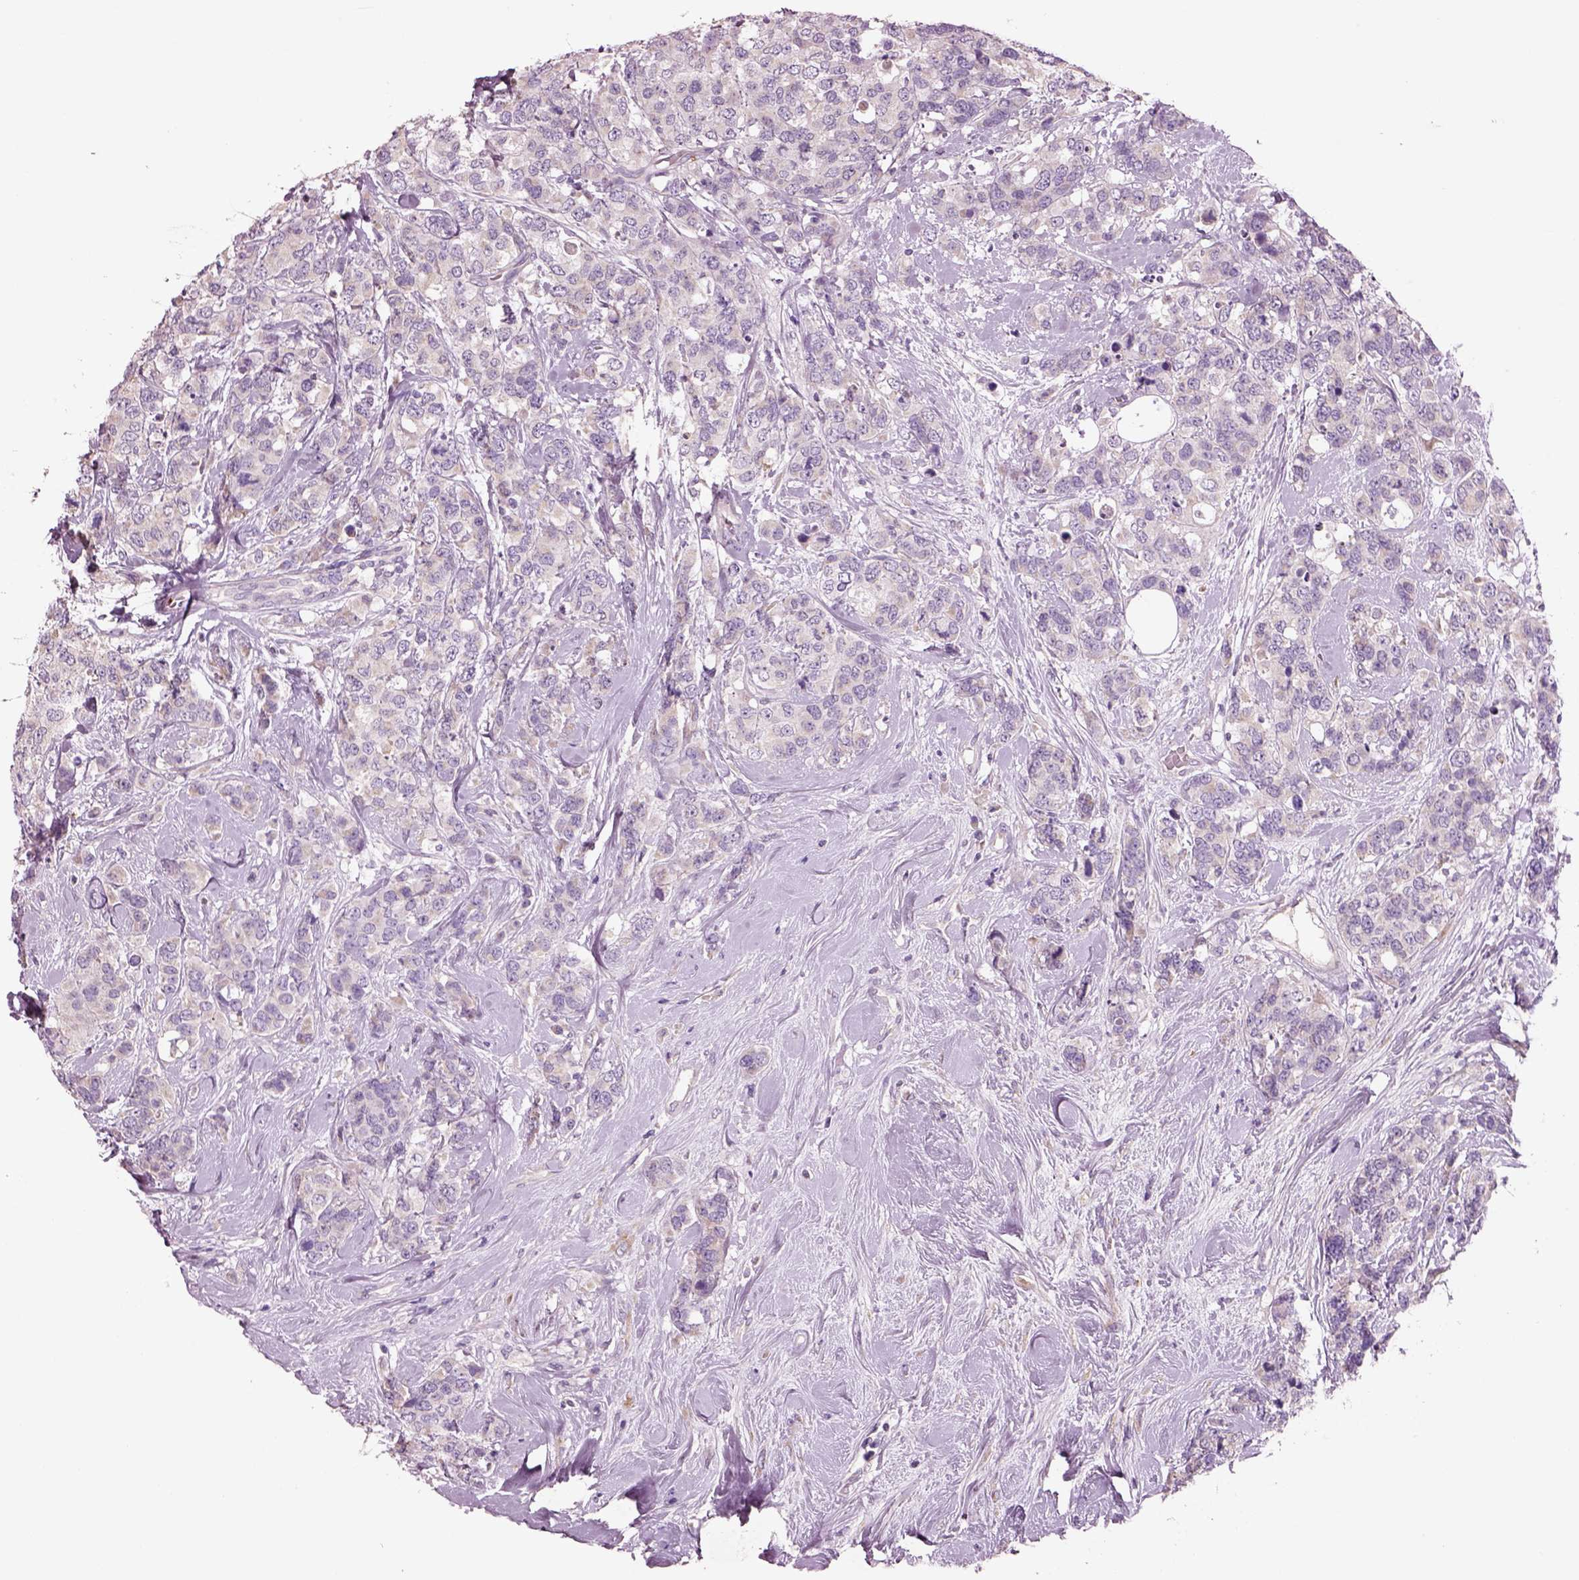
{"staining": {"intensity": "negative", "quantity": "none", "location": "none"}, "tissue": "breast cancer", "cell_type": "Tumor cells", "image_type": "cancer", "snomed": [{"axis": "morphology", "description": "Lobular carcinoma"}, {"axis": "topography", "description": "Breast"}], "caption": "IHC of human breast lobular carcinoma shows no expression in tumor cells. The staining is performed using DAB (3,3'-diaminobenzidine) brown chromogen with nuclei counter-stained in using hematoxylin.", "gene": "PLPP7", "patient": {"sex": "female", "age": 59}}